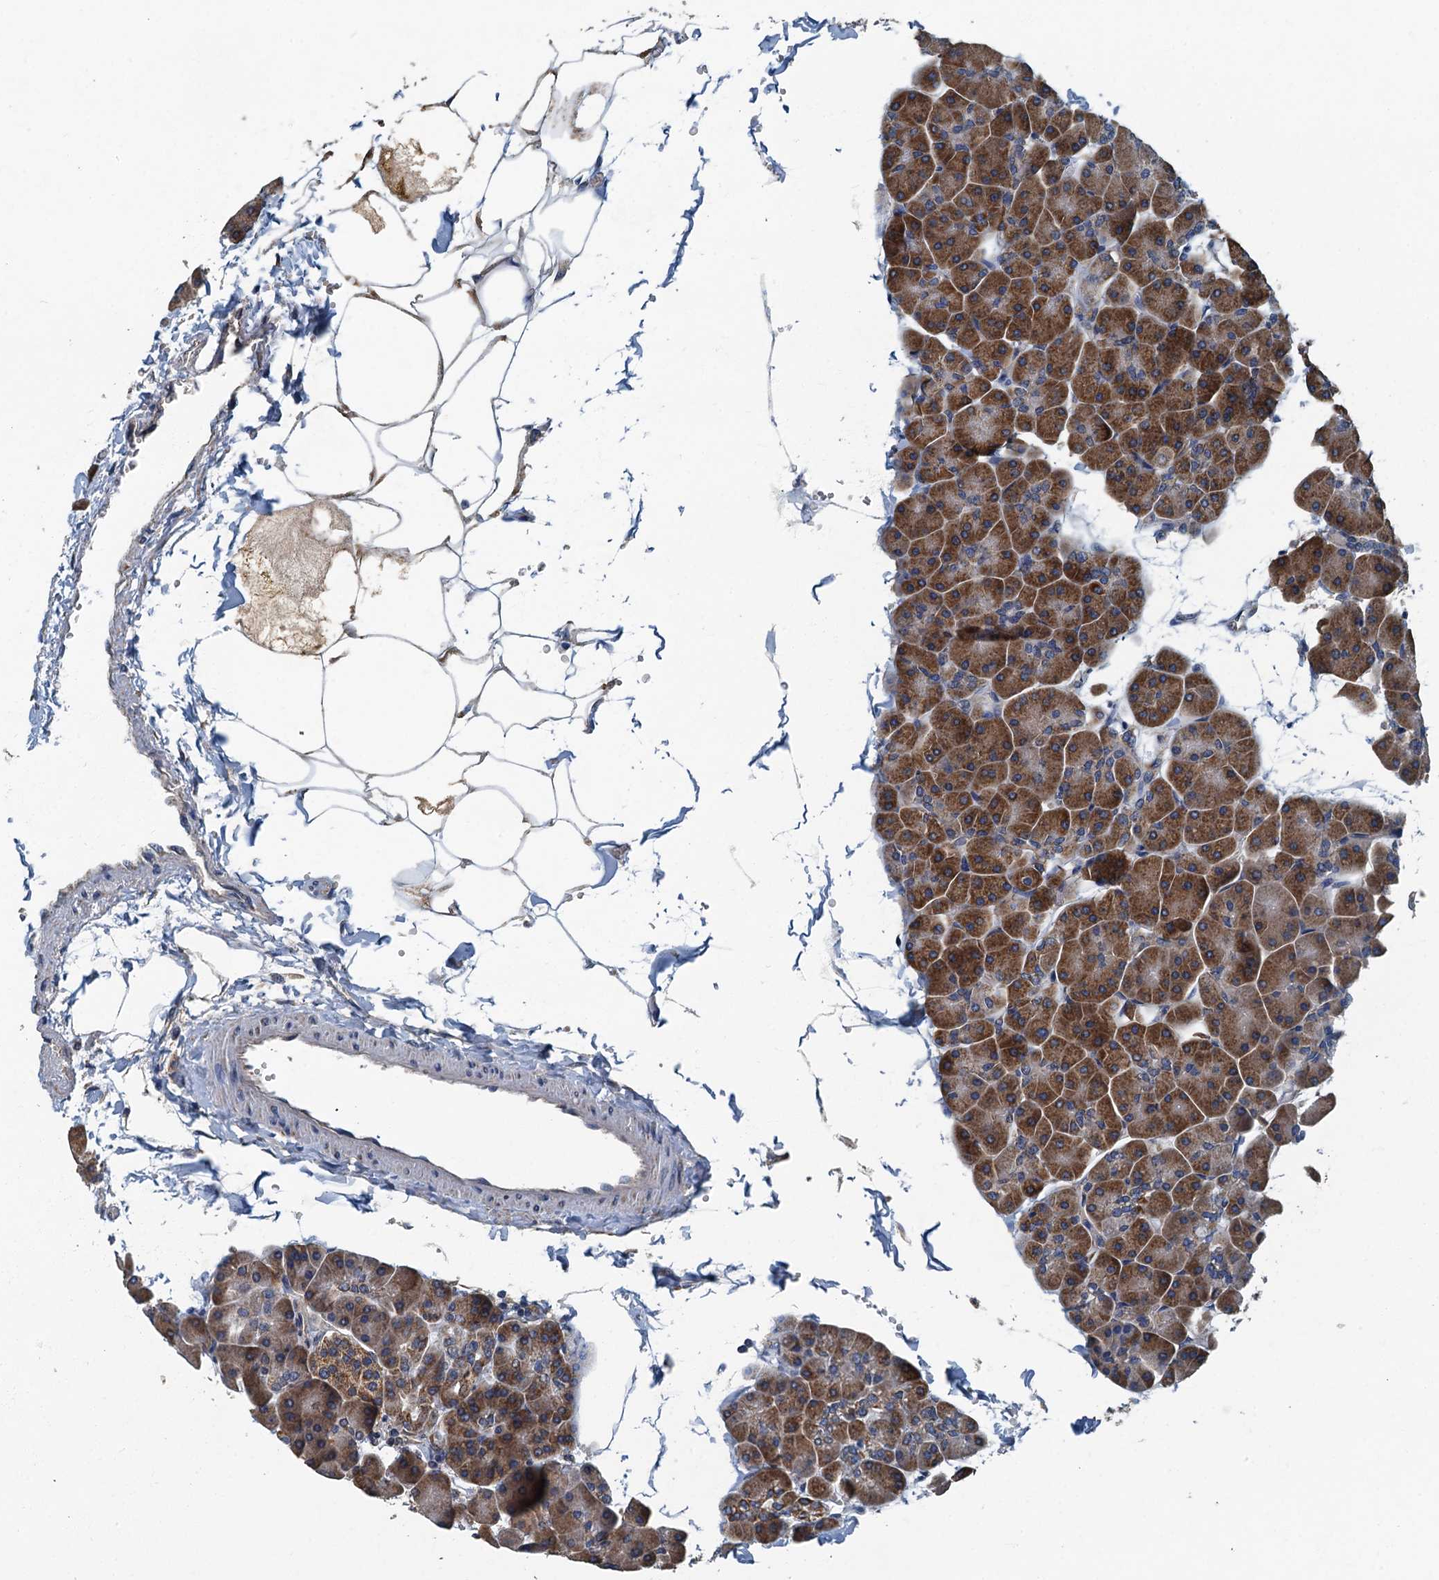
{"staining": {"intensity": "moderate", "quantity": ">75%", "location": "cytoplasmic/membranous"}, "tissue": "pancreas", "cell_type": "Exocrine glandular cells", "image_type": "normal", "snomed": [{"axis": "morphology", "description": "Normal tissue, NOS"}, {"axis": "topography", "description": "Pancreas"}], "caption": "IHC micrograph of benign pancreas: pancreas stained using immunohistochemistry (IHC) displays medium levels of moderate protein expression localized specifically in the cytoplasmic/membranous of exocrine glandular cells, appearing as a cytoplasmic/membranous brown color.", "gene": "DDX49", "patient": {"sex": "male", "age": 35}}